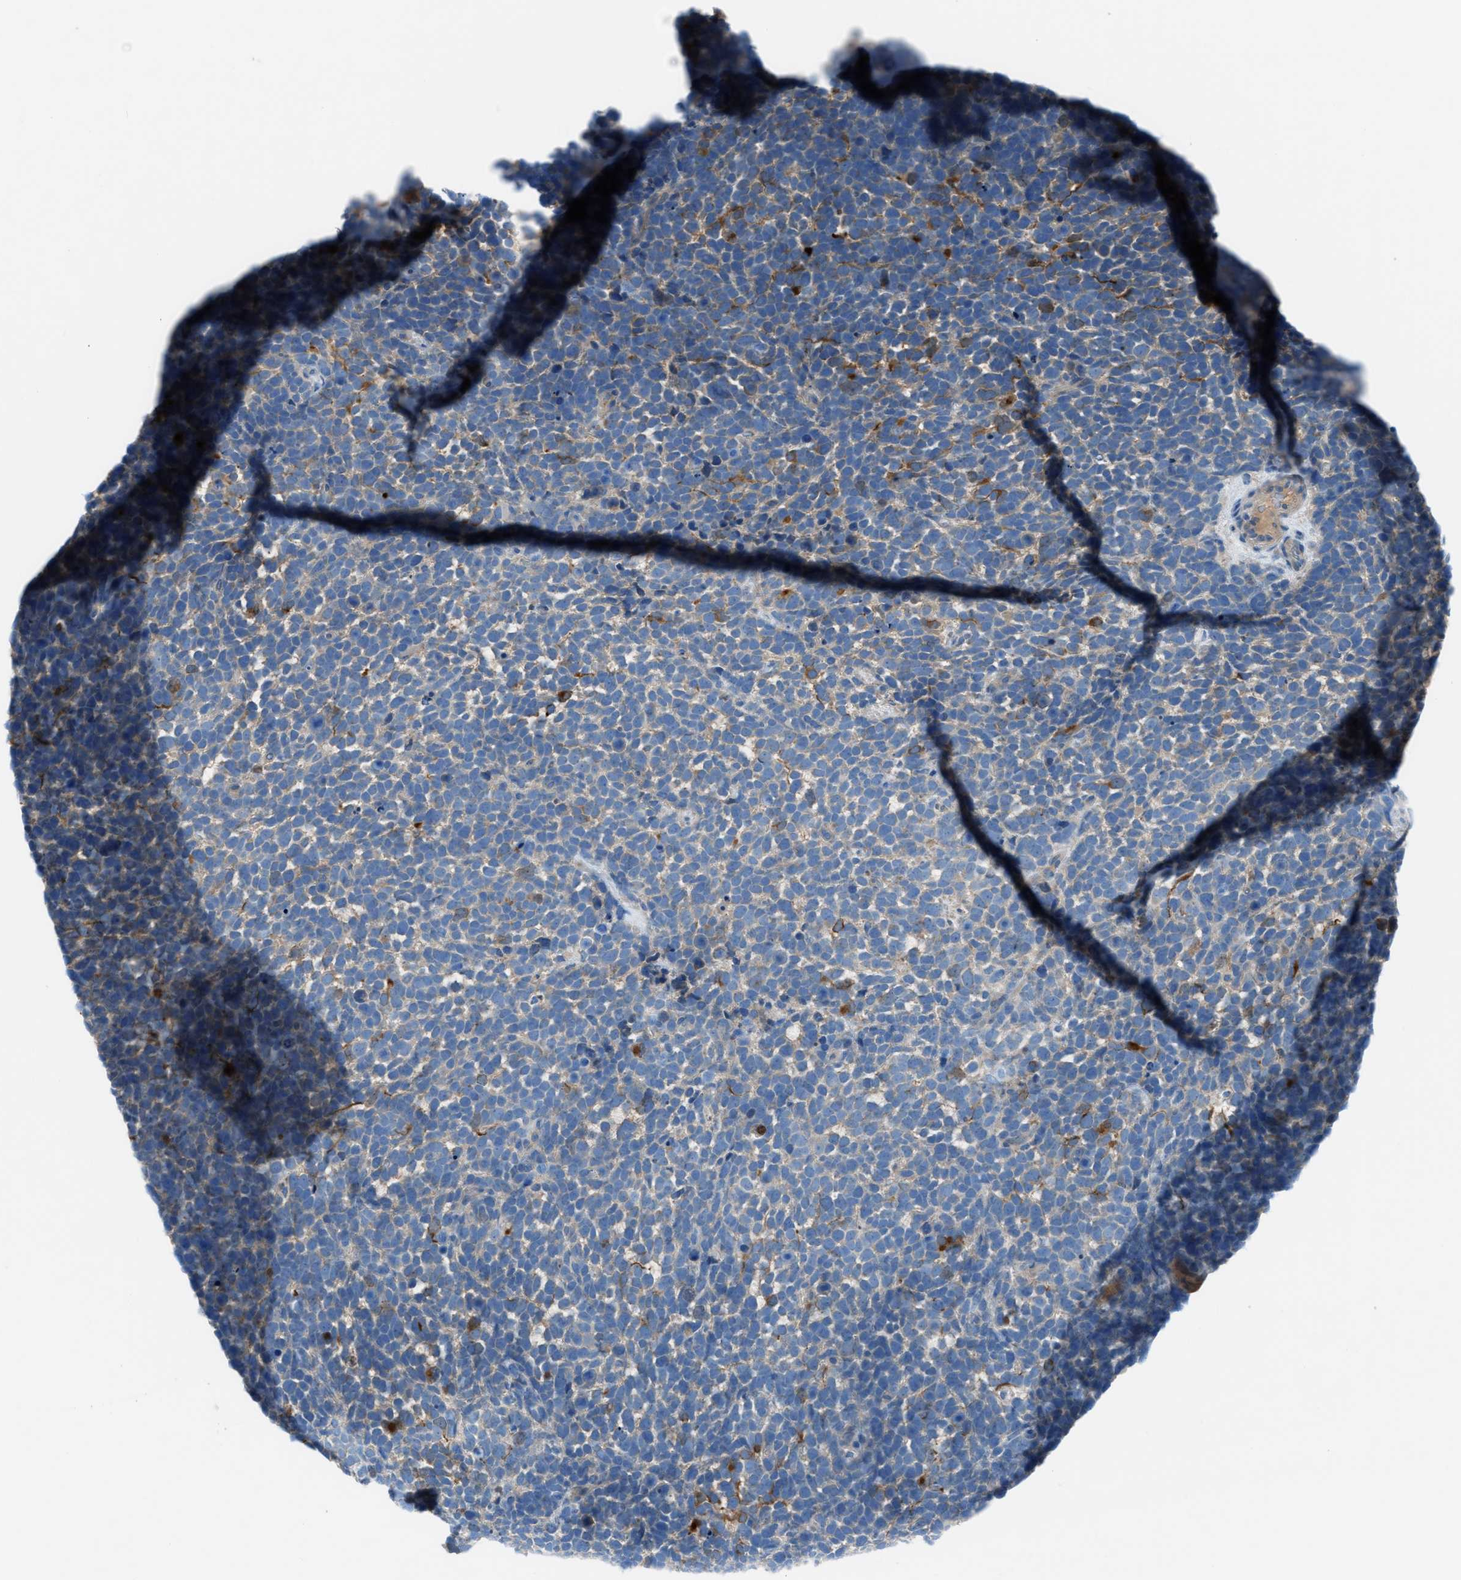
{"staining": {"intensity": "moderate", "quantity": "25%-75%", "location": "cytoplasmic/membranous"}, "tissue": "urothelial cancer", "cell_type": "Tumor cells", "image_type": "cancer", "snomed": [{"axis": "morphology", "description": "Urothelial carcinoma, High grade"}, {"axis": "topography", "description": "Urinary bladder"}], "caption": "Brown immunohistochemical staining in urothelial carcinoma (high-grade) shows moderate cytoplasmic/membranous positivity in approximately 25%-75% of tumor cells. The staining is performed using DAB (3,3'-diaminobenzidine) brown chromogen to label protein expression. The nuclei are counter-stained blue using hematoxylin.", "gene": "C5AR2", "patient": {"sex": "female", "age": 82}}